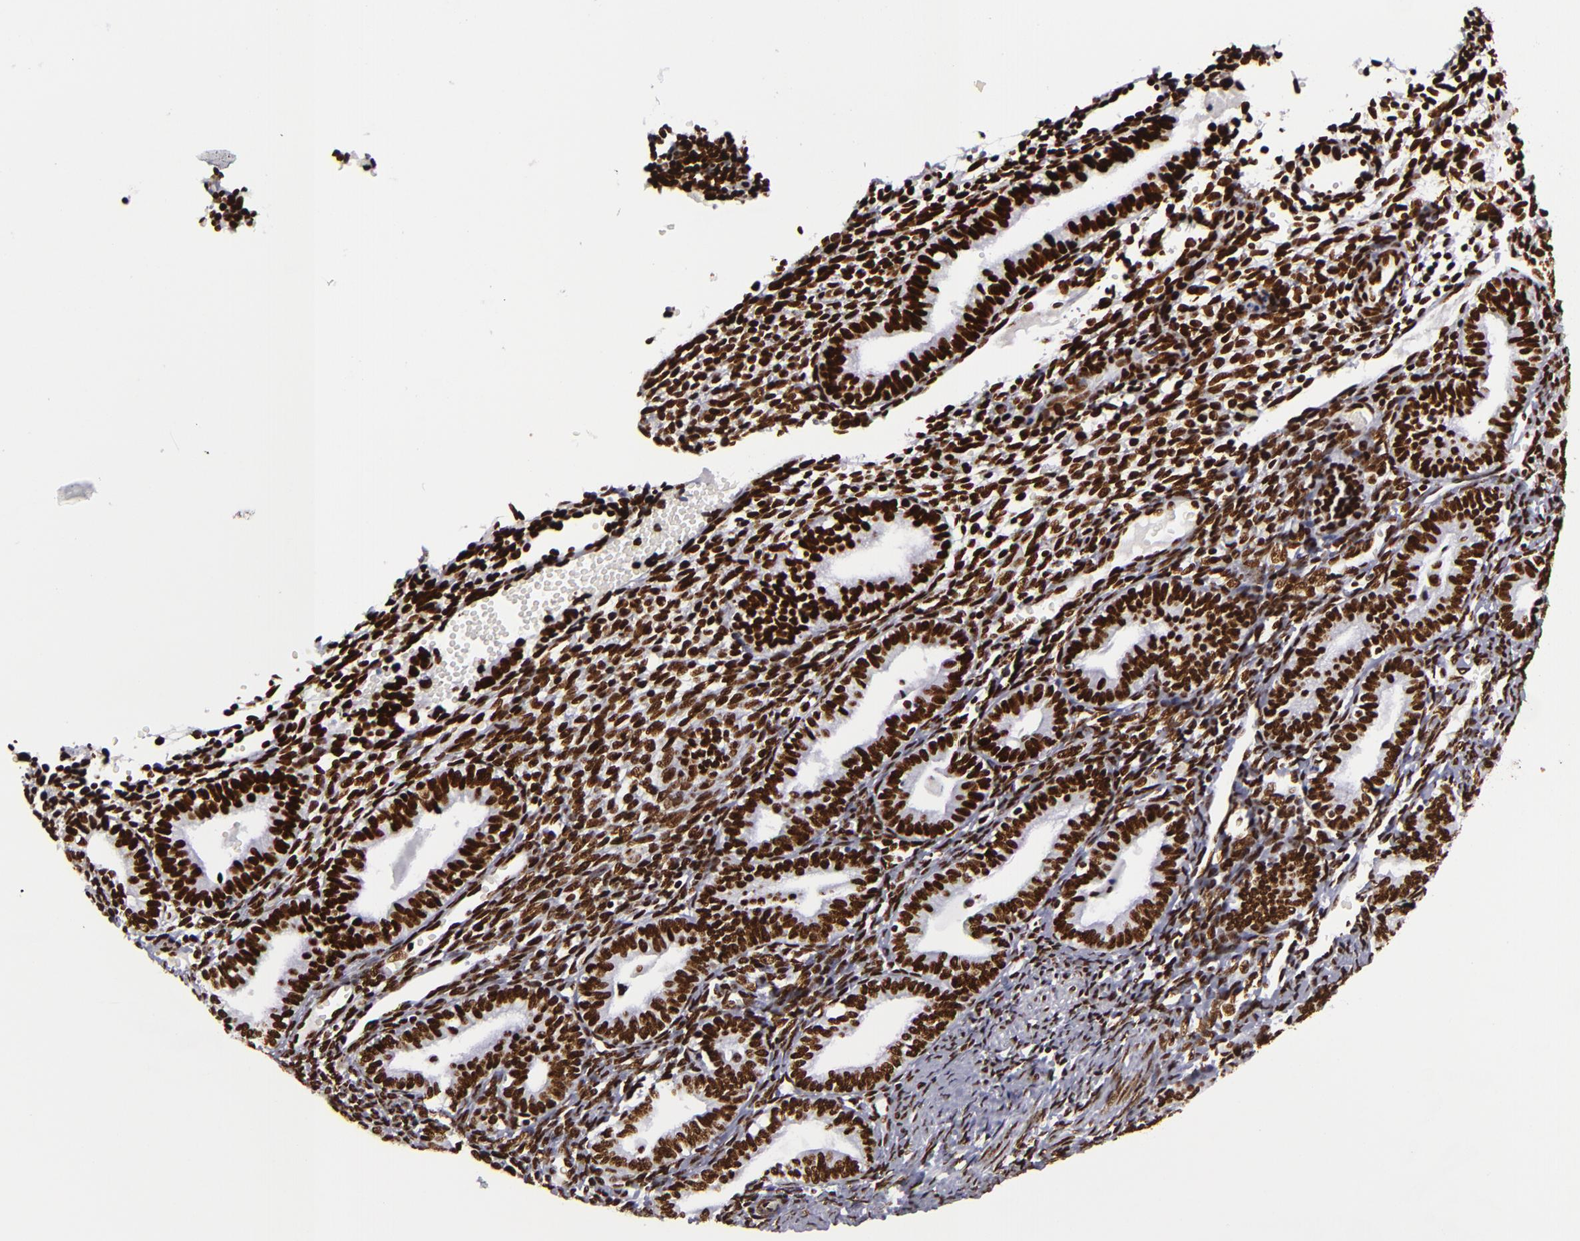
{"staining": {"intensity": "strong", "quantity": ">75%", "location": "nuclear"}, "tissue": "endometrium", "cell_type": "Cells in endometrial stroma", "image_type": "normal", "snomed": [{"axis": "morphology", "description": "Normal tissue, NOS"}, {"axis": "topography", "description": "Endometrium"}], "caption": "Endometrium stained with a brown dye displays strong nuclear positive positivity in approximately >75% of cells in endometrial stroma.", "gene": "SAFB", "patient": {"sex": "female", "age": 61}}